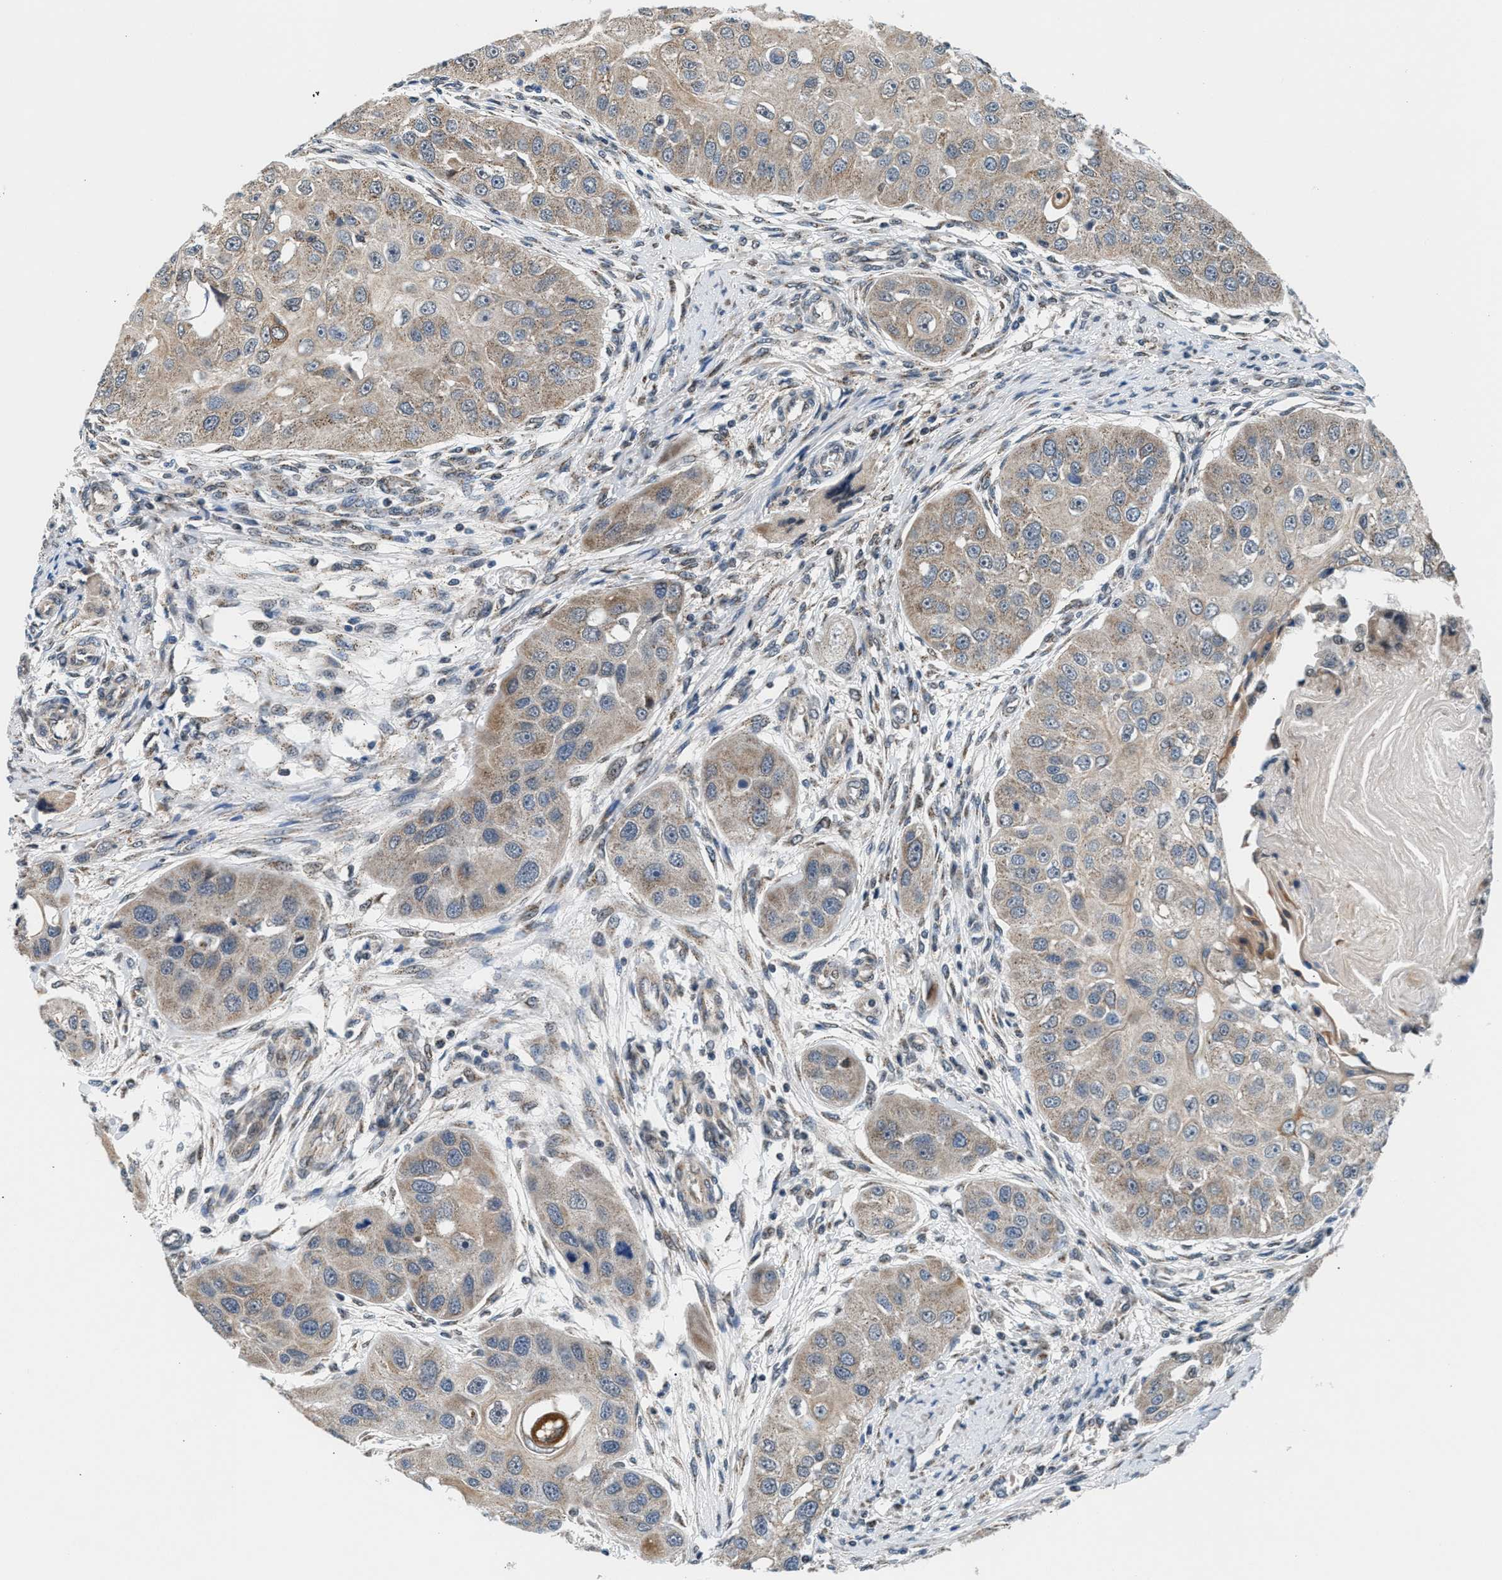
{"staining": {"intensity": "weak", "quantity": "<25%", "location": "cytoplasmic/membranous"}, "tissue": "head and neck cancer", "cell_type": "Tumor cells", "image_type": "cancer", "snomed": [{"axis": "morphology", "description": "Normal tissue, NOS"}, {"axis": "morphology", "description": "Squamous cell carcinoma, NOS"}, {"axis": "topography", "description": "Skeletal muscle"}, {"axis": "topography", "description": "Head-Neck"}], "caption": "Tumor cells show no significant protein positivity in squamous cell carcinoma (head and neck).", "gene": "KCNMB2", "patient": {"sex": "male", "age": 51}}